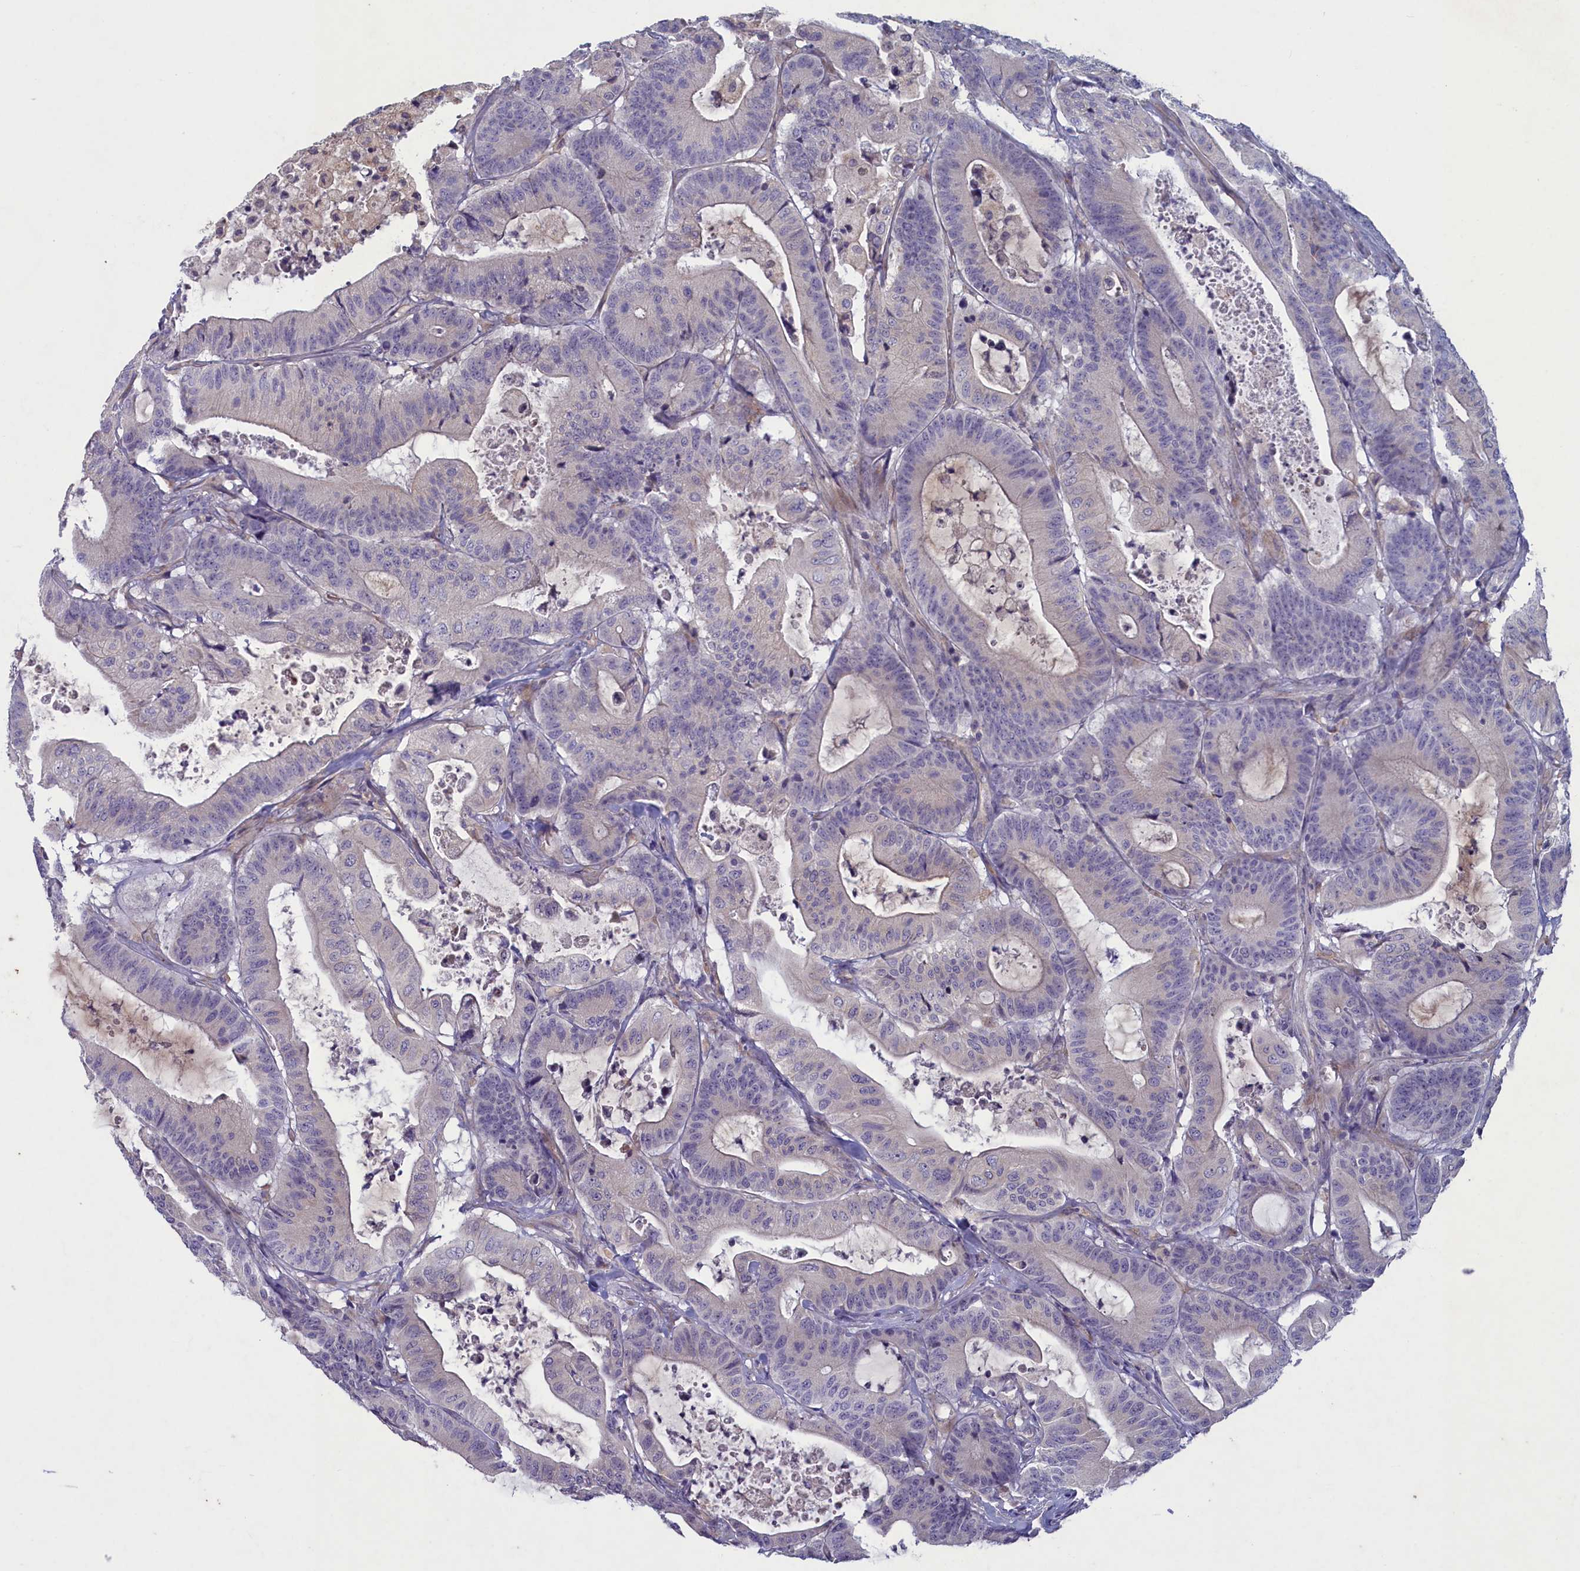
{"staining": {"intensity": "weak", "quantity": "<25%", "location": "cytoplasmic/membranous"}, "tissue": "colorectal cancer", "cell_type": "Tumor cells", "image_type": "cancer", "snomed": [{"axis": "morphology", "description": "Adenocarcinoma, NOS"}, {"axis": "topography", "description": "Colon"}], "caption": "The immunohistochemistry micrograph has no significant expression in tumor cells of colorectal cancer (adenocarcinoma) tissue. (DAB (3,3'-diaminobenzidine) immunohistochemistry visualized using brightfield microscopy, high magnification).", "gene": "PLEKHG6", "patient": {"sex": "female", "age": 84}}